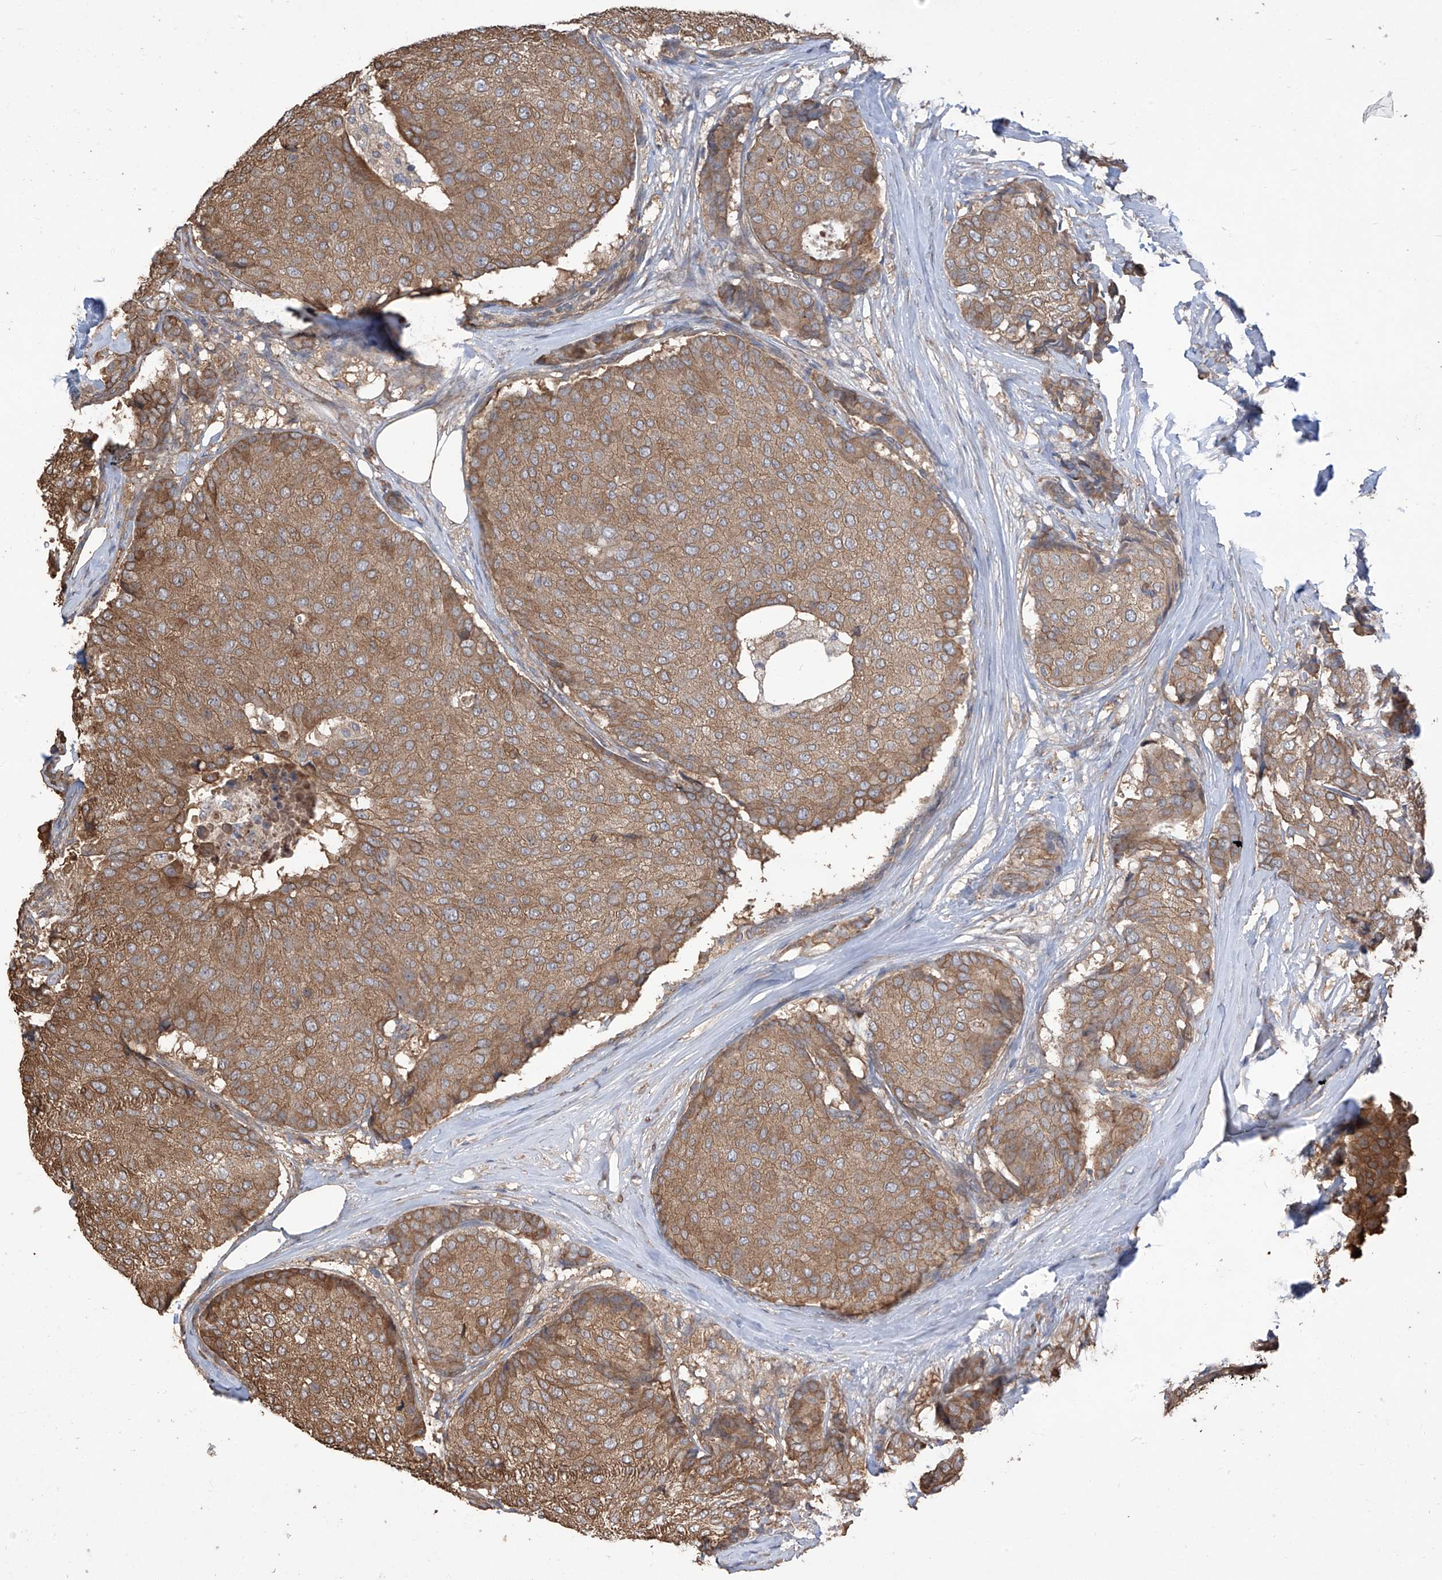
{"staining": {"intensity": "moderate", "quantity": ">75%", "location": "cytoplasmic/membranous"}, "tissue": "breast cancer", "cell_type": "Tumor cells", "image_type": "cancer", "snomed": [{"axis": "morphology", "description": "Duct carcinoma"}, {"axis": "topography", "description": "Breast"}], "caption": "This is an image of IHC staining of breast cancer, which shows moderate expression in the cytoplasmic/membranous of tumor cells.", "gene": "AGBL5", "patient": {"sex": "female", "age": 75}}